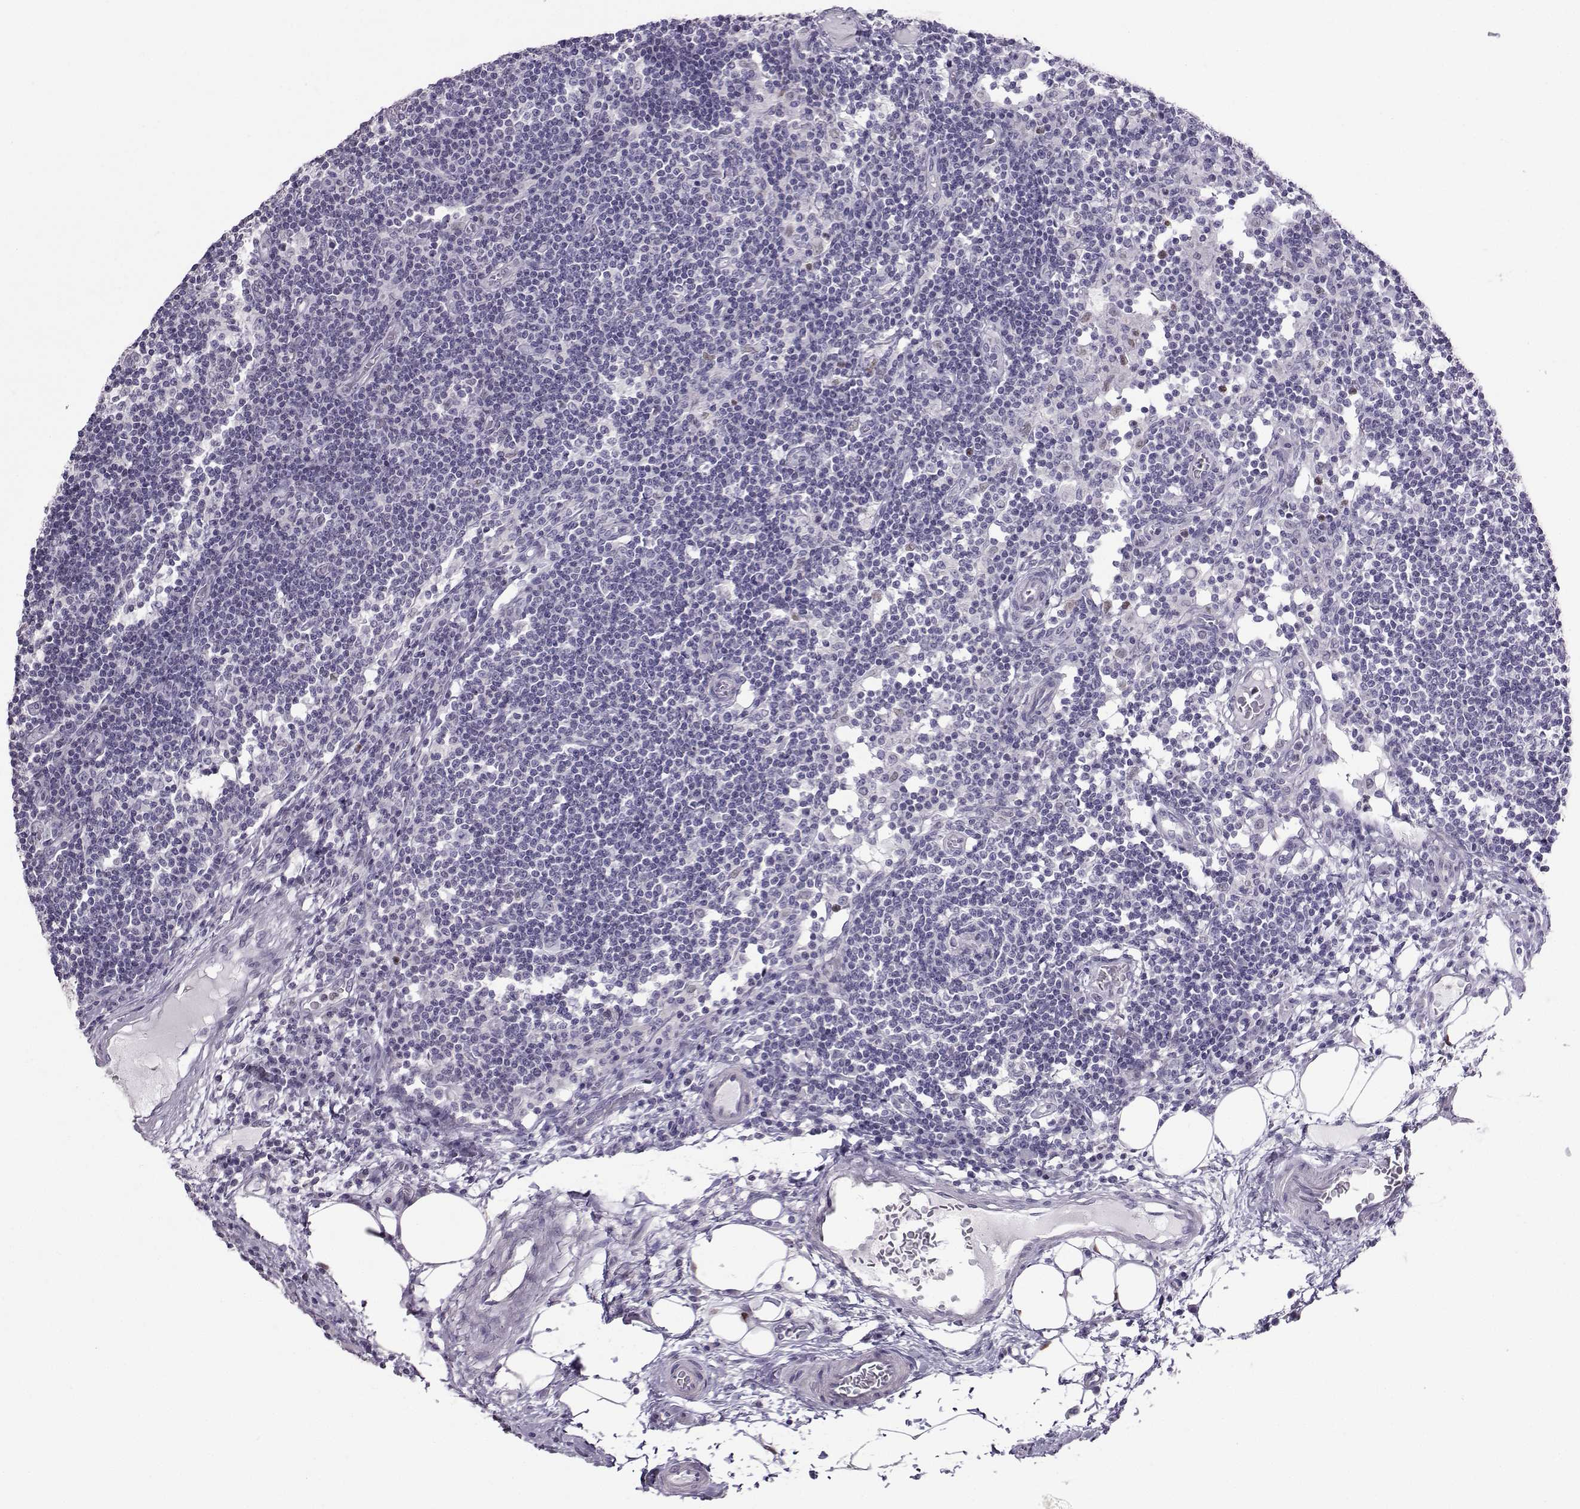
{"staining": {"intensity": "negative", "quantity": "none", "location": "none"}, "tissue": "lymph node", "cell_type": "Non-germinal center cells", "image_type": "normal", "snomed": [{"axis": "morphology", "description": "Normal tissue, NOS"}, {"axis": "topography", "description": "Lymph node"}], "caption": "The IHC photomicrograph has no significant positivity in non-germinal center cells of lymph node.", "gene": "TEDC2", "patient": {"sex": "female", "age": 72}}